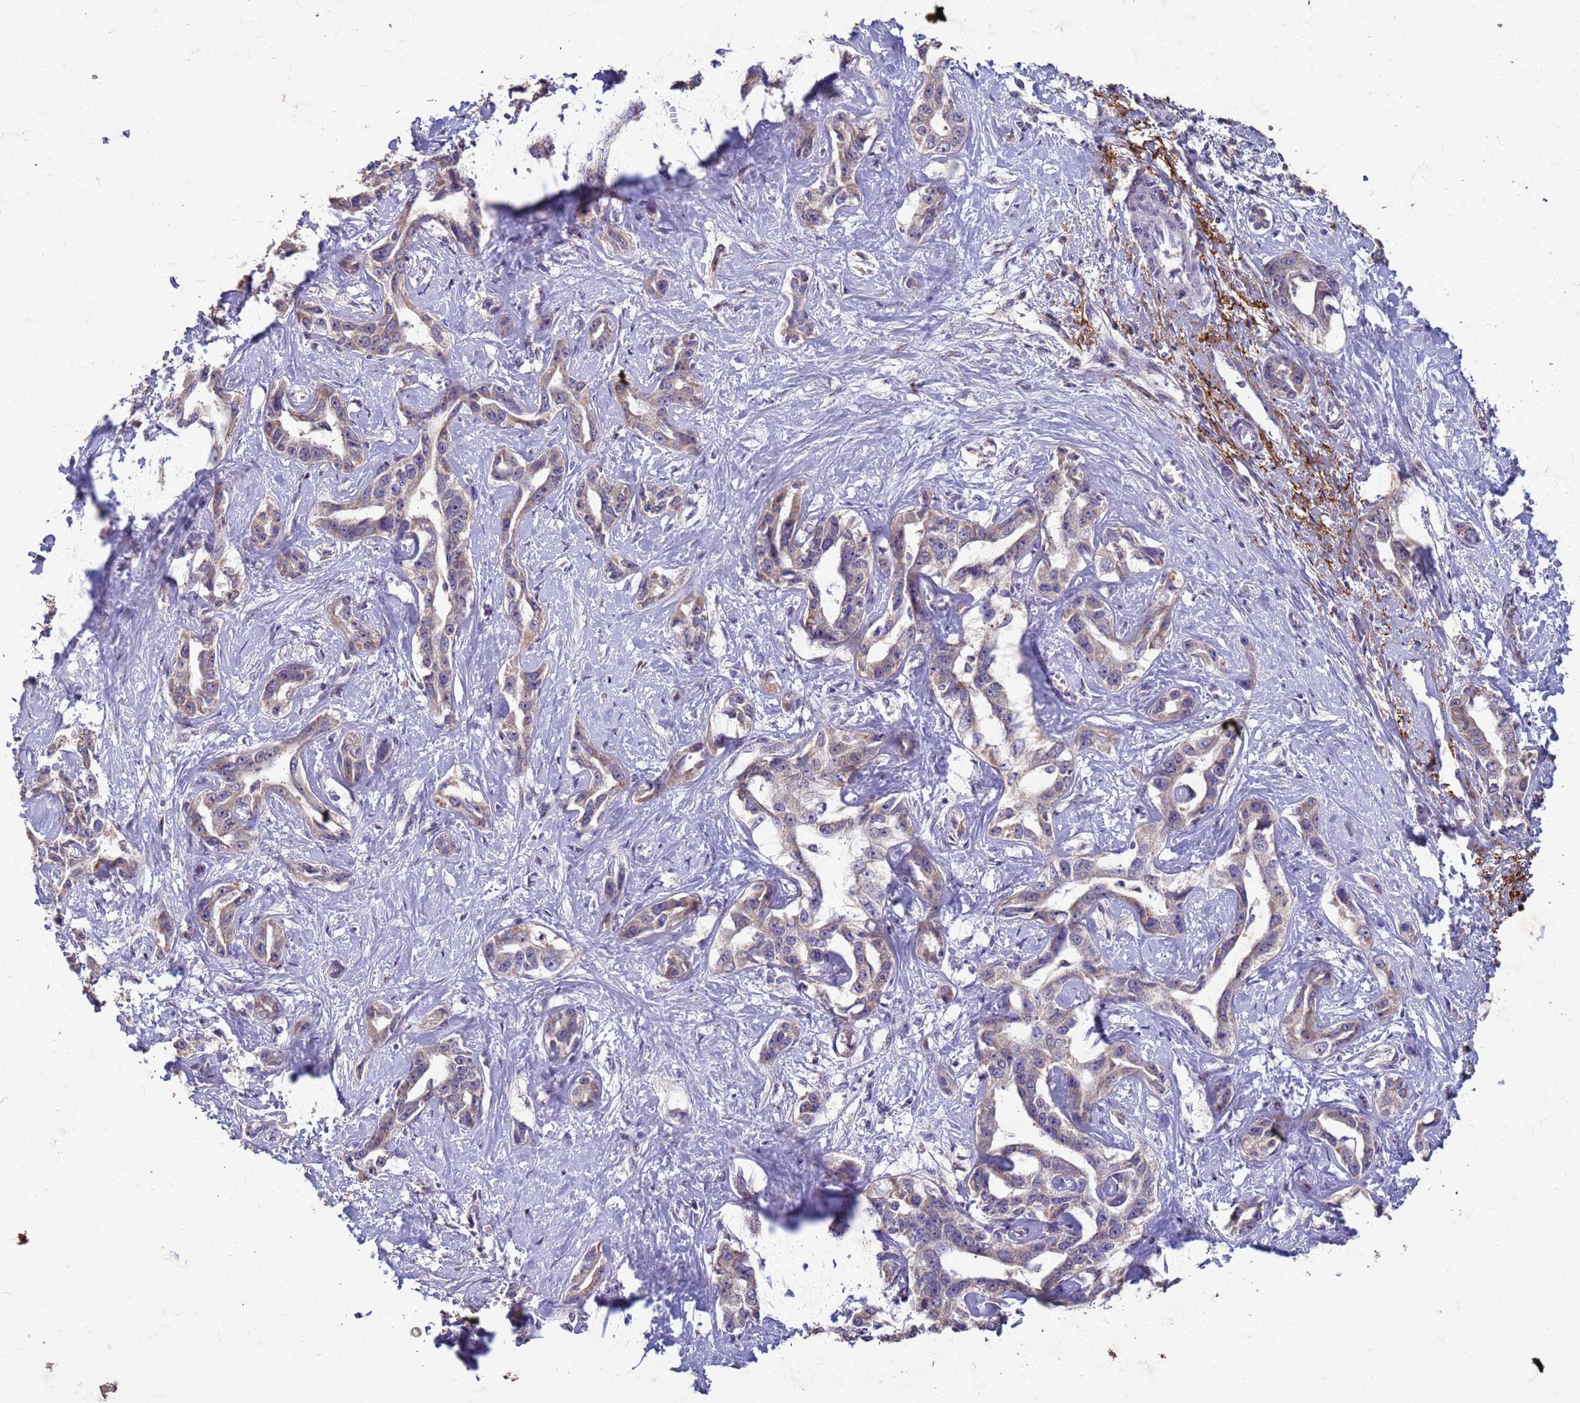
{"staining": {"intensity": "weak", "quantity": "25%-75%", "location": "cytoplasmic/membranous"}, "tissue": "liver cancer", "cell_type": "Tumor cells", "image_type": "cancer", "snomed": [{"axis": "morphology", "description": "Cholangiocarcinoma"}, {"axis": "topography", "description": "Liver"}], "caption": "IHC micrograph of human liver cancer (cholangiocarcinoma) stained for a protein (brown), which reveals low levels of weak cytoplasmic/membranous staining in approximately 25%-75% of tumor cells.", "gene": "SLC25A15", "patient": {"sex": "male", "age": 59}}